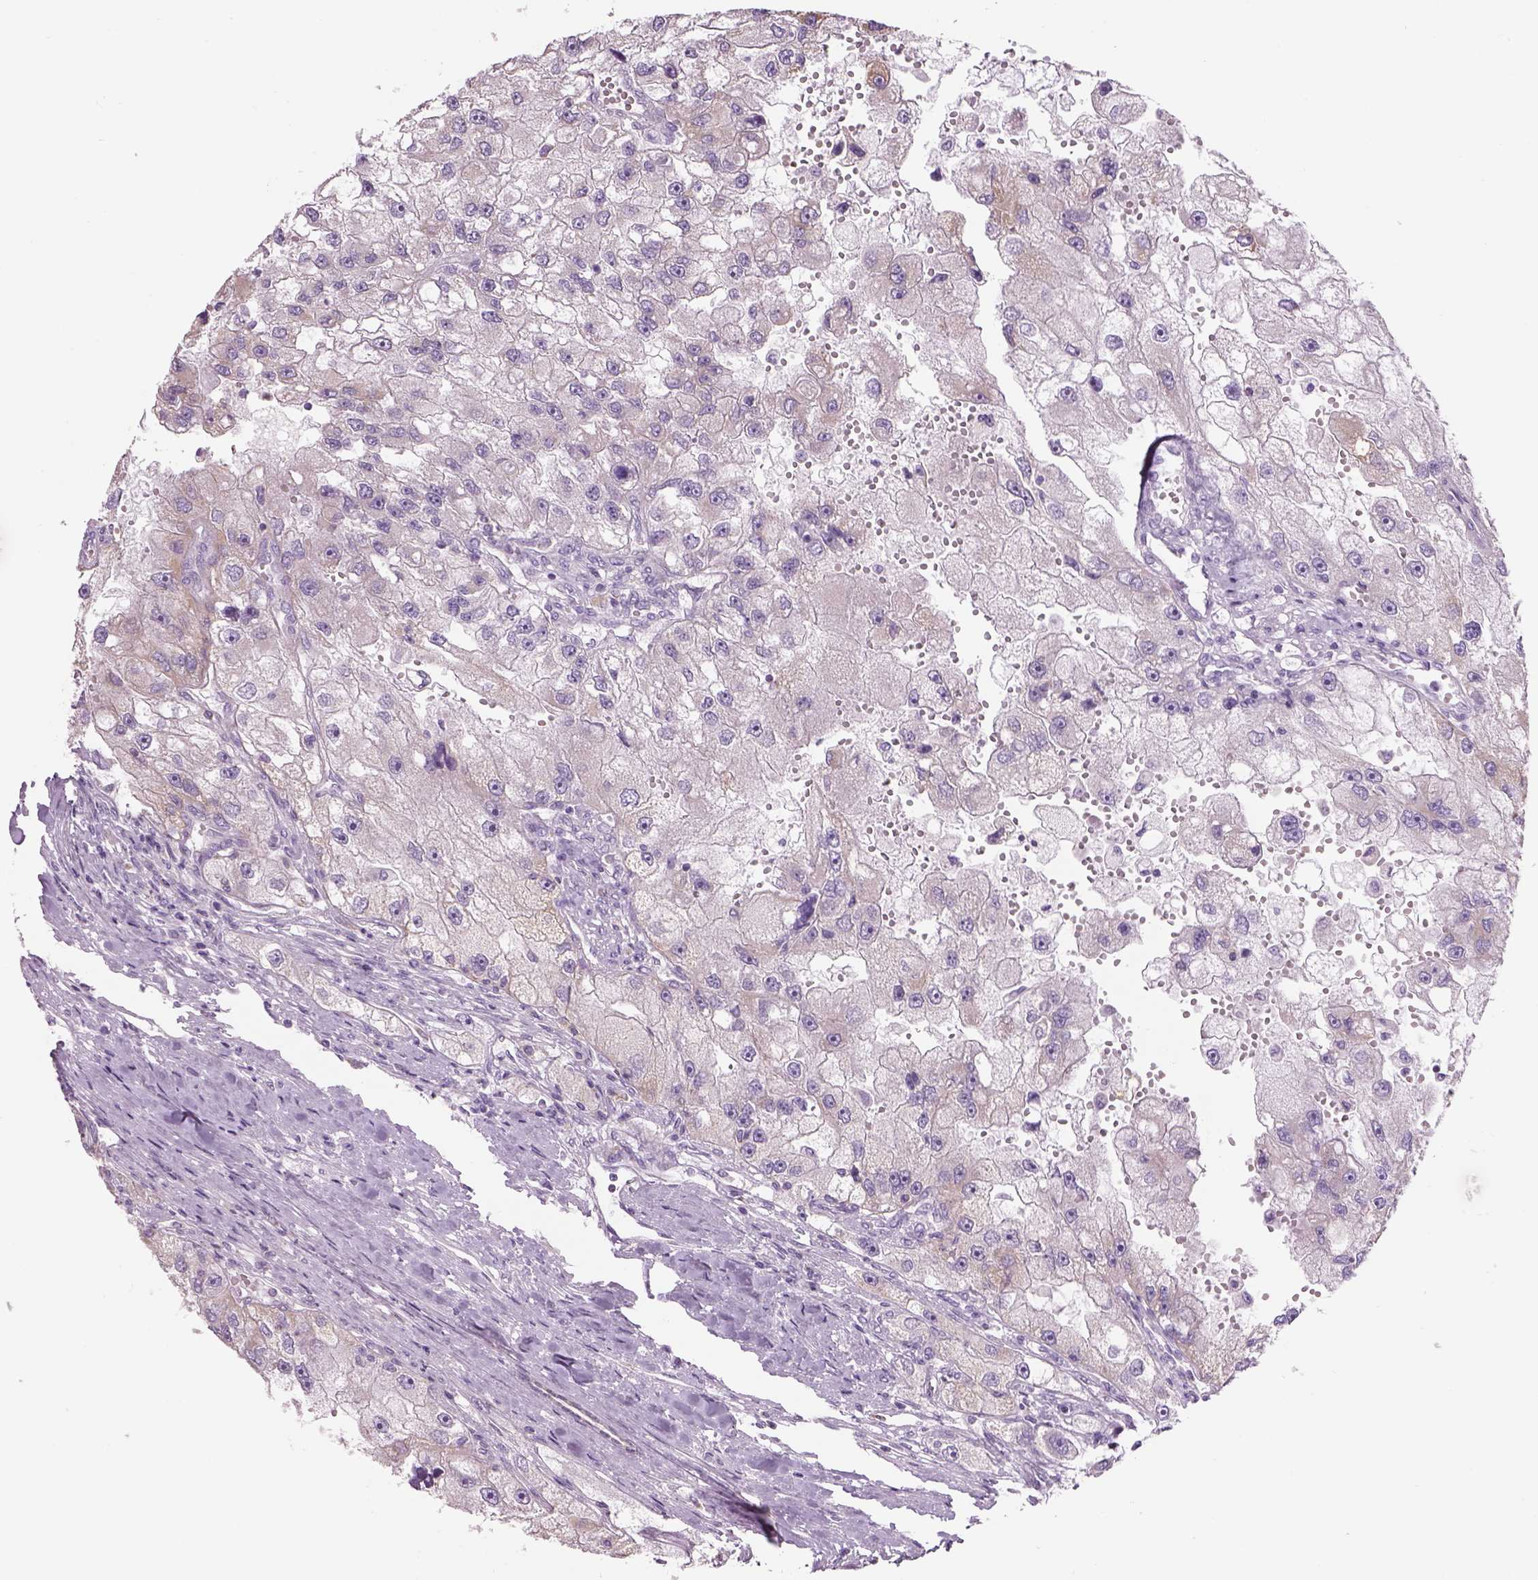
{"staining": {"intensity": "negative", "quantity": "none", "location": "none"}, "tissue": "renal cancer", "cell_type": "Tumor cells", "image_type": "cancer", "snomed": [{"axis": "morphology", "description": "Adenocarcinoma, NOS"}, {"axis": "topography", "description": "Kidney"}], "caption": "IHC photomicrograph of neoplastic tissue: adenocarcinoma (renal) stained with DAB (3,3'-diaminobenzidine) demonstrates no significant protein expression in tumor cells. (DAB immunohistochemistry, high magnification).", "gene": "IFT52", "patient": {"sex": "male", "age": 63}}